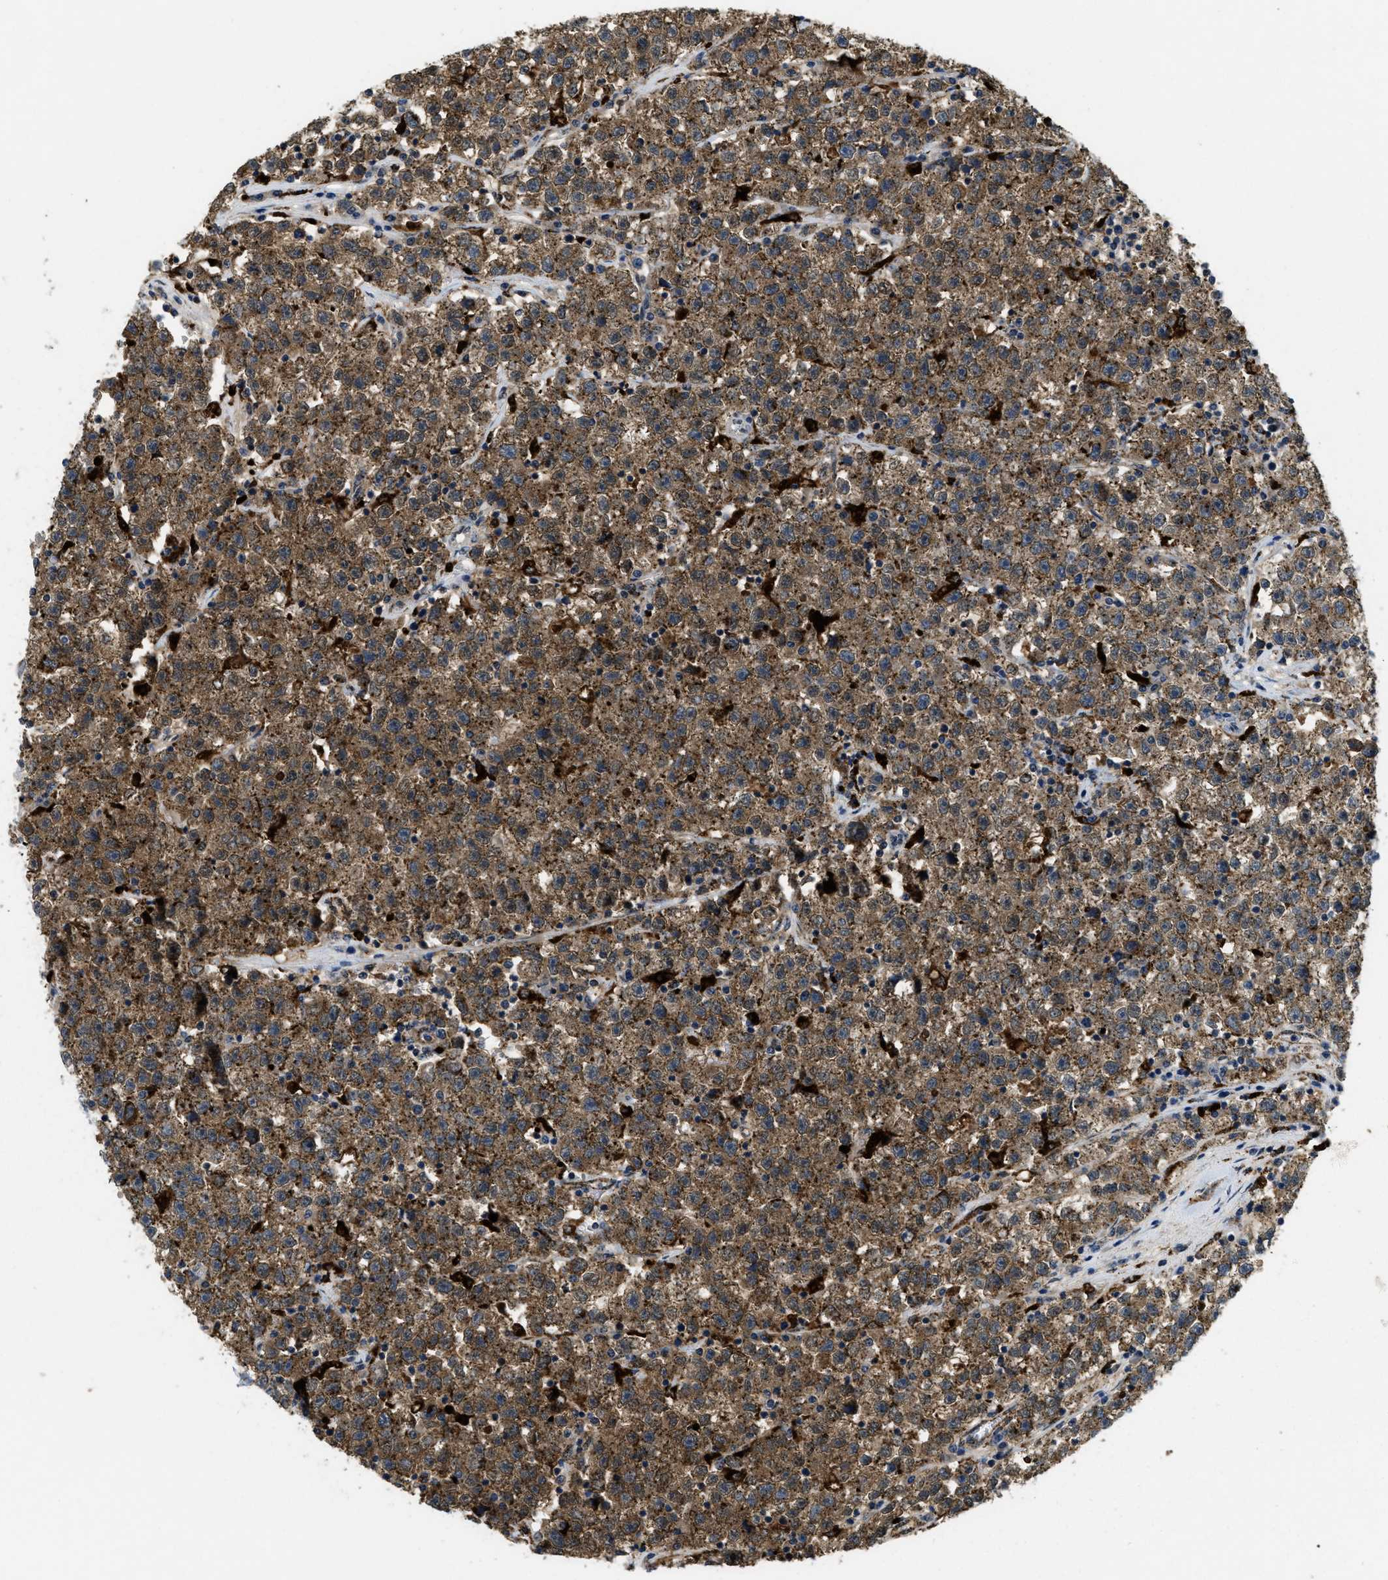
{"staining": {"intensity": "moderate", "quantity": ">75%", "location": "cytoplasmic/membranous"}, "tissue": "testis cancer", "cell_type": "Tumor cells", "image_type": "cancer", "snomed": [{"axis": "morphology", "description": "Seminoma, NOS"}, {"axis": "topography", "description": "Testis"}], "caption": "A high-resolution micrograph shows IHC staining of testis cancer, which reveals moderate cytoplasmic/membranous expression in approximately >75% of tumor cells. The protein of interest is stained brown, and the nuclei are stained in blue (DAB (3,3'-diaminobenzidine) IHC with brightfield microscopy, high magnification).", "gene": "BMPR2", "patient": {"sex": "male", "age": 22}}